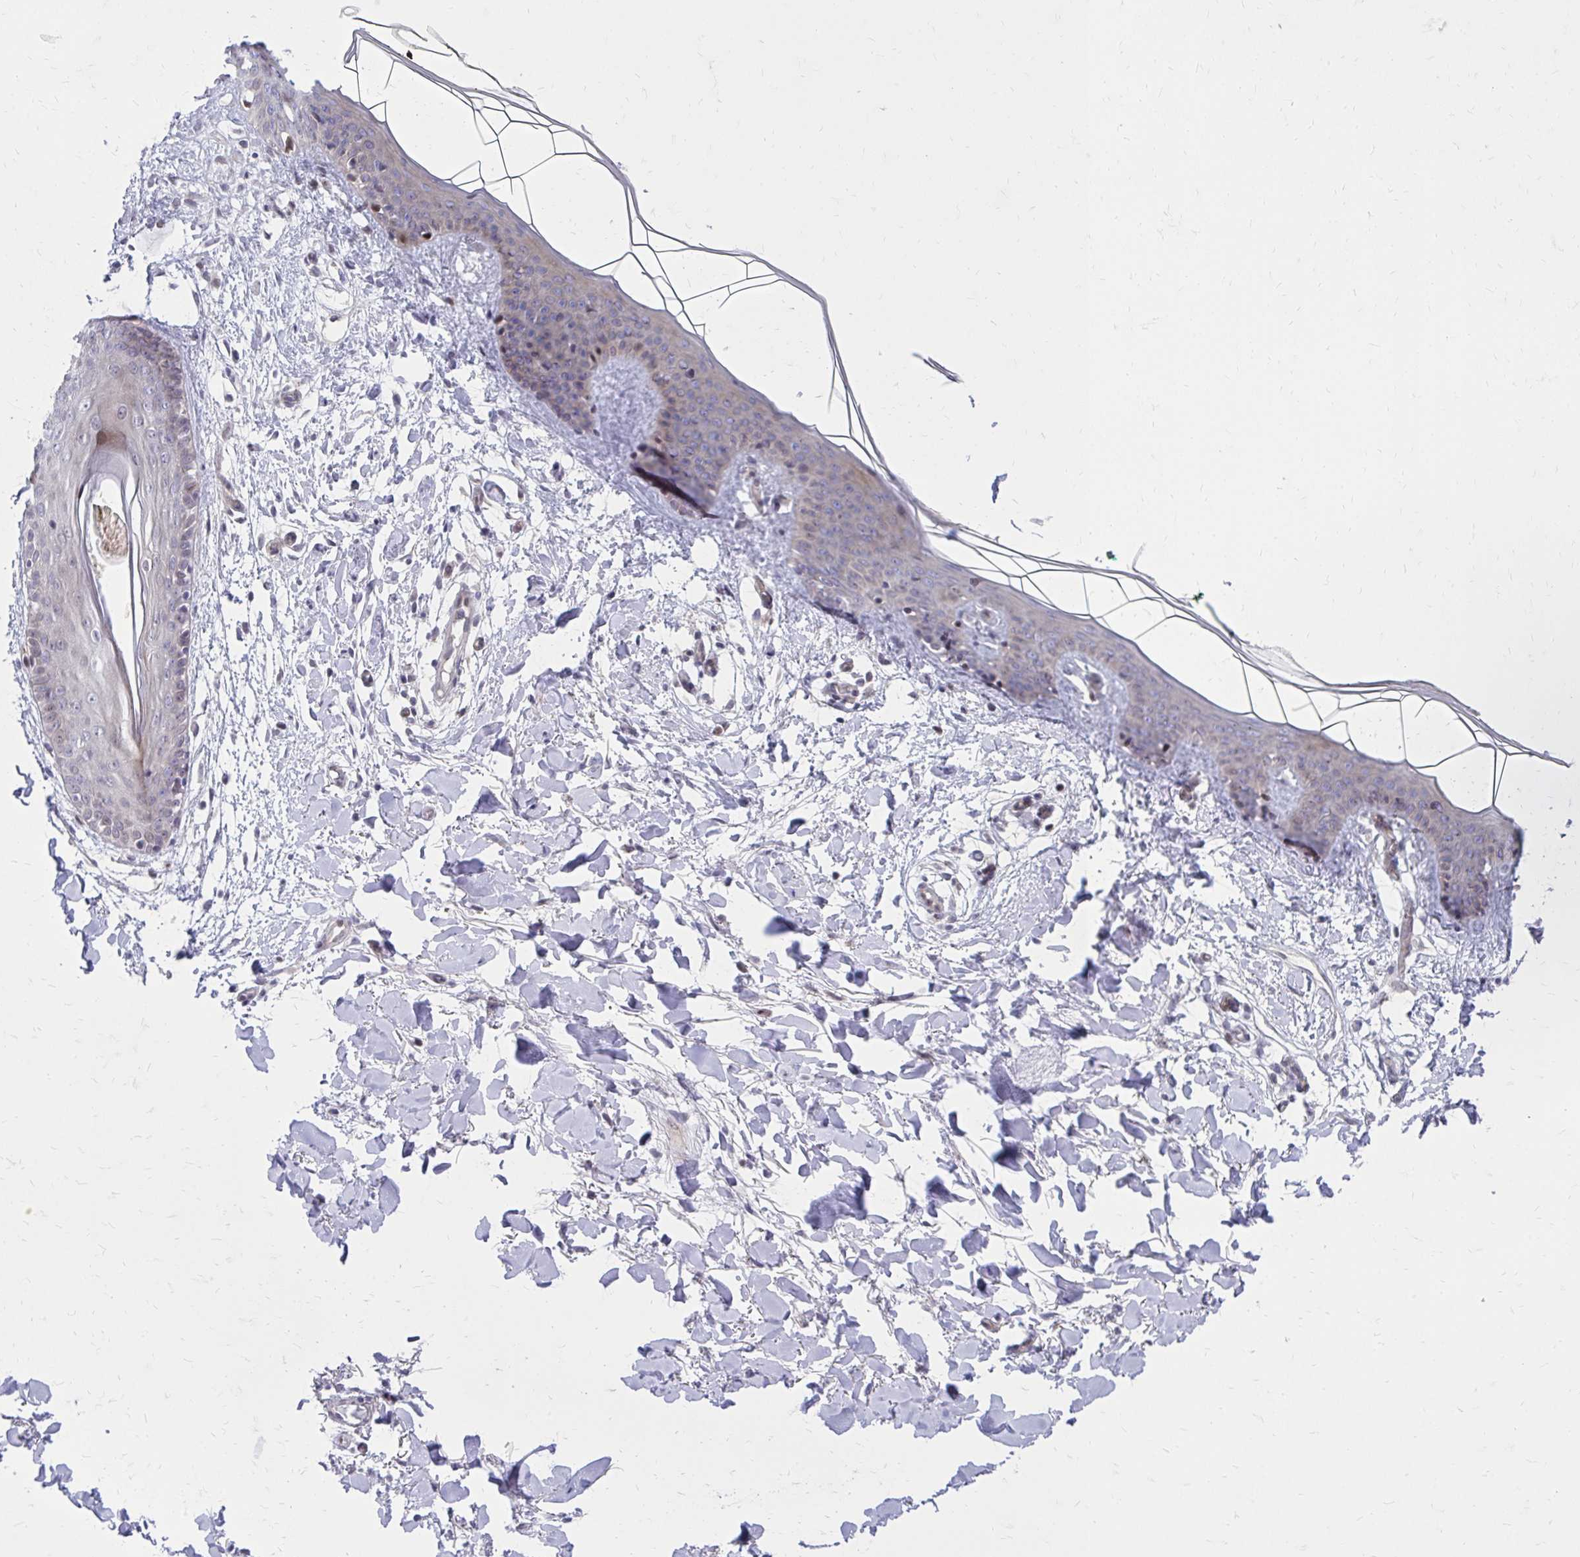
{"staining": {"intensity": "negative", "quantity": "none", "location": "none"}, "tissue": "skin", "cell_type": "Fibroblasts", "image_type": "normal", "snomed": [{"axis": "morphology", "description": "Normal tissue, NOS"}, {"axis": "topography", "description": "Skin"}], "caption": "An immunohistochemistry (IHC) histopathology image of normal skin is shown. There is no staining in fibroblasts of skin. (Brightfield microscopy of DAB immunohistochemistry (IHC) at high magnification).", "gene": "ANKRD30B", "patient": {"sex": "female", "age": 34}}